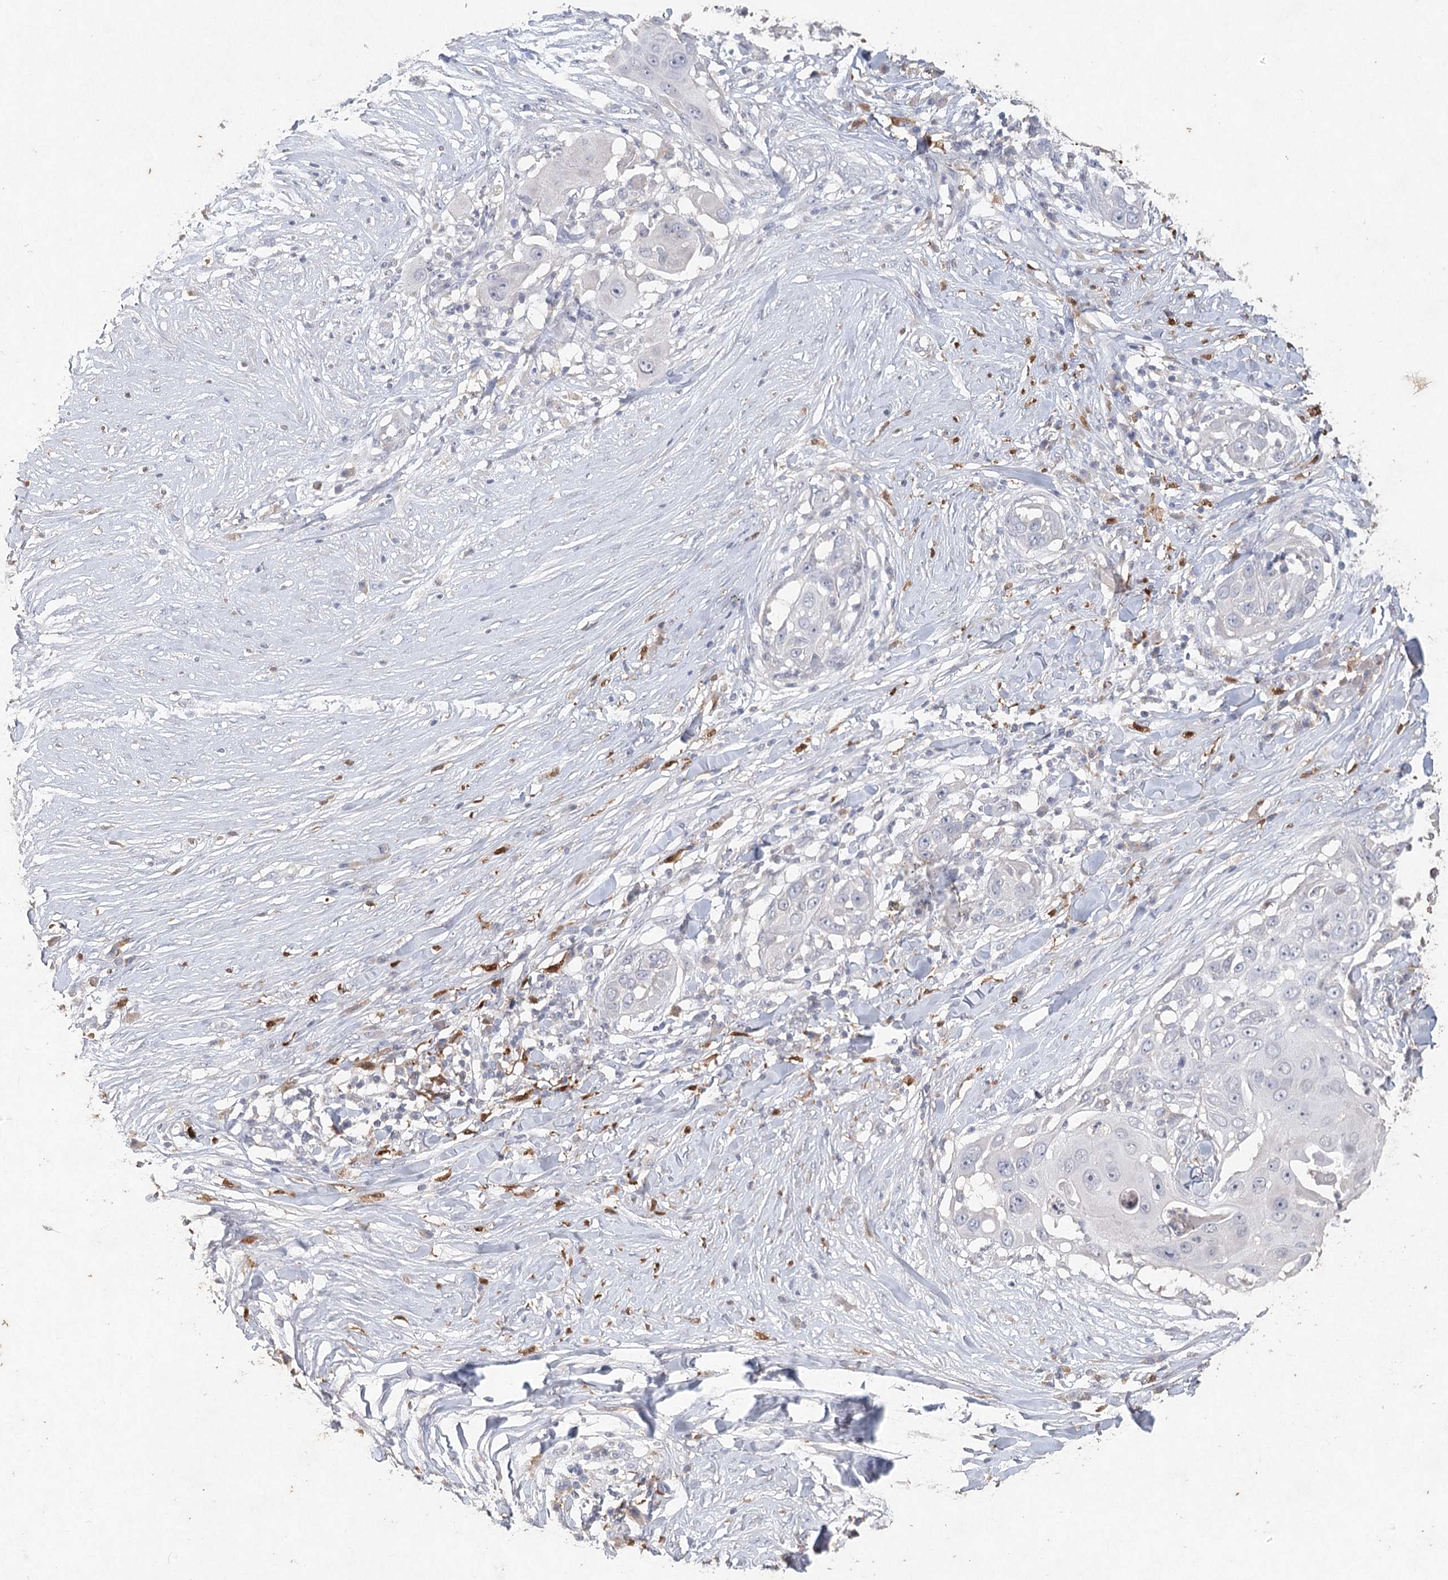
{"staining": {"intensity": "negative", "quantity": "none", "location": "none"}, "tissue": "skin cancer", "cell_type": "Tumor cells", "image_type": "cancer", "snomed": [{"axis": "morphology", "description": "Squamous cell carcinoma, NOS"}, {"axis": "topography", "description": "Skin"}], "caption": "Immunohistochemical staining of skin cancer reveals no significant expression in tumor cells. (DAB (3,3'-diaminobenzidine) immunohistochemistry, high magnification).", "gene": "ARSI", "patient": {"sex": "female", "age": 44}}